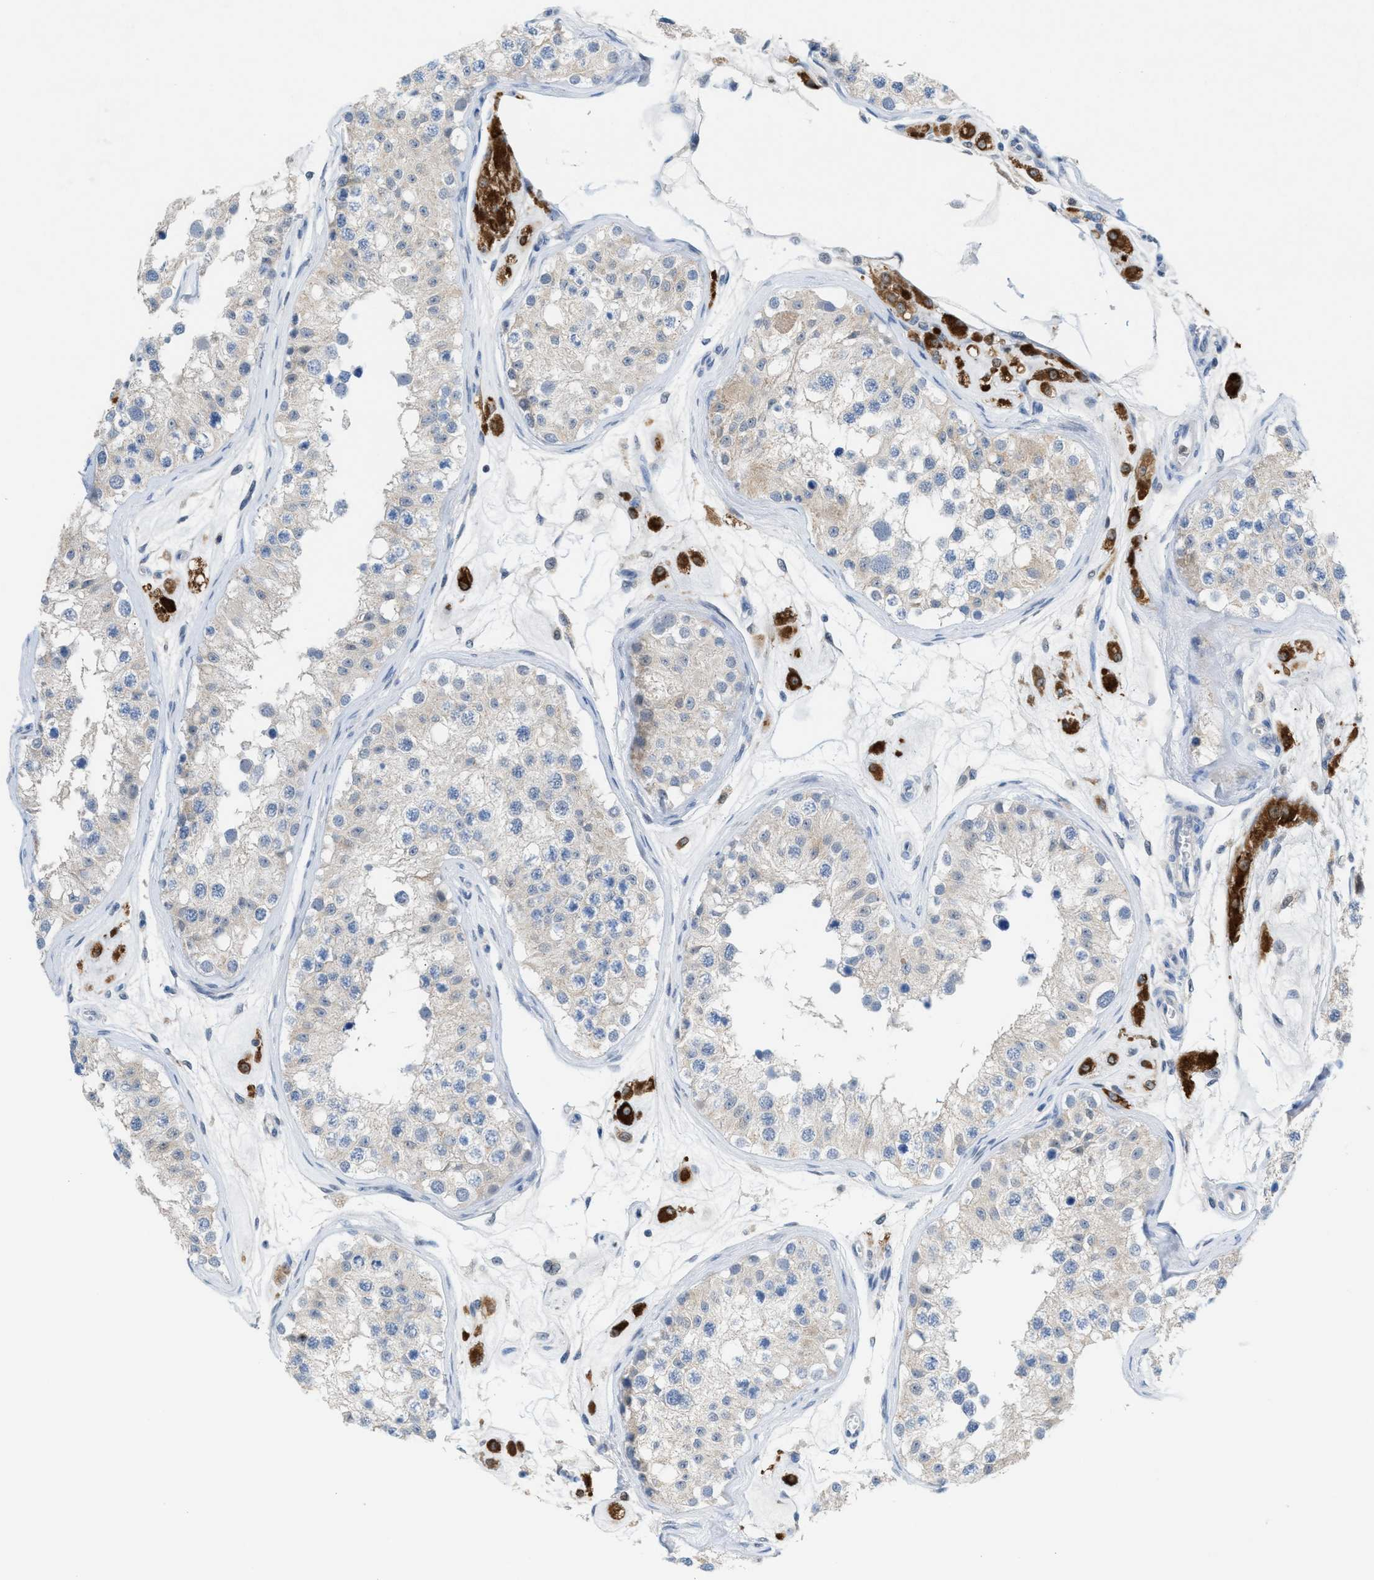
{"staining": {"intensity": "weak", "quantity": "25%-75%", "location": "cytoplasmic/membranous"}, "tissue": "testis", "cell_type": "Cells in seminiferous ducts", "image_type": "normal", "snomed": [{"axis": "morphology", "description": "Normal tissue, NOS"}, {"axis": "morphology", "description": "Adenocarcinoma, metastatic, NOS"}, {"axis": "topography", "description": "Testis"}], "caption": "Immunohistochemistry histopathology image of benign testis: human testis stained using immunohistochemistry (IHC) reveals low levels of weak protein expression localized specifically in the cytoplasmic/membranous of cells in seminiferous ducts, appearing as a cytoplasmic/membranous brown color.", "gene": "PPM1D", "patient": {"sex": "male", "age": 26}}